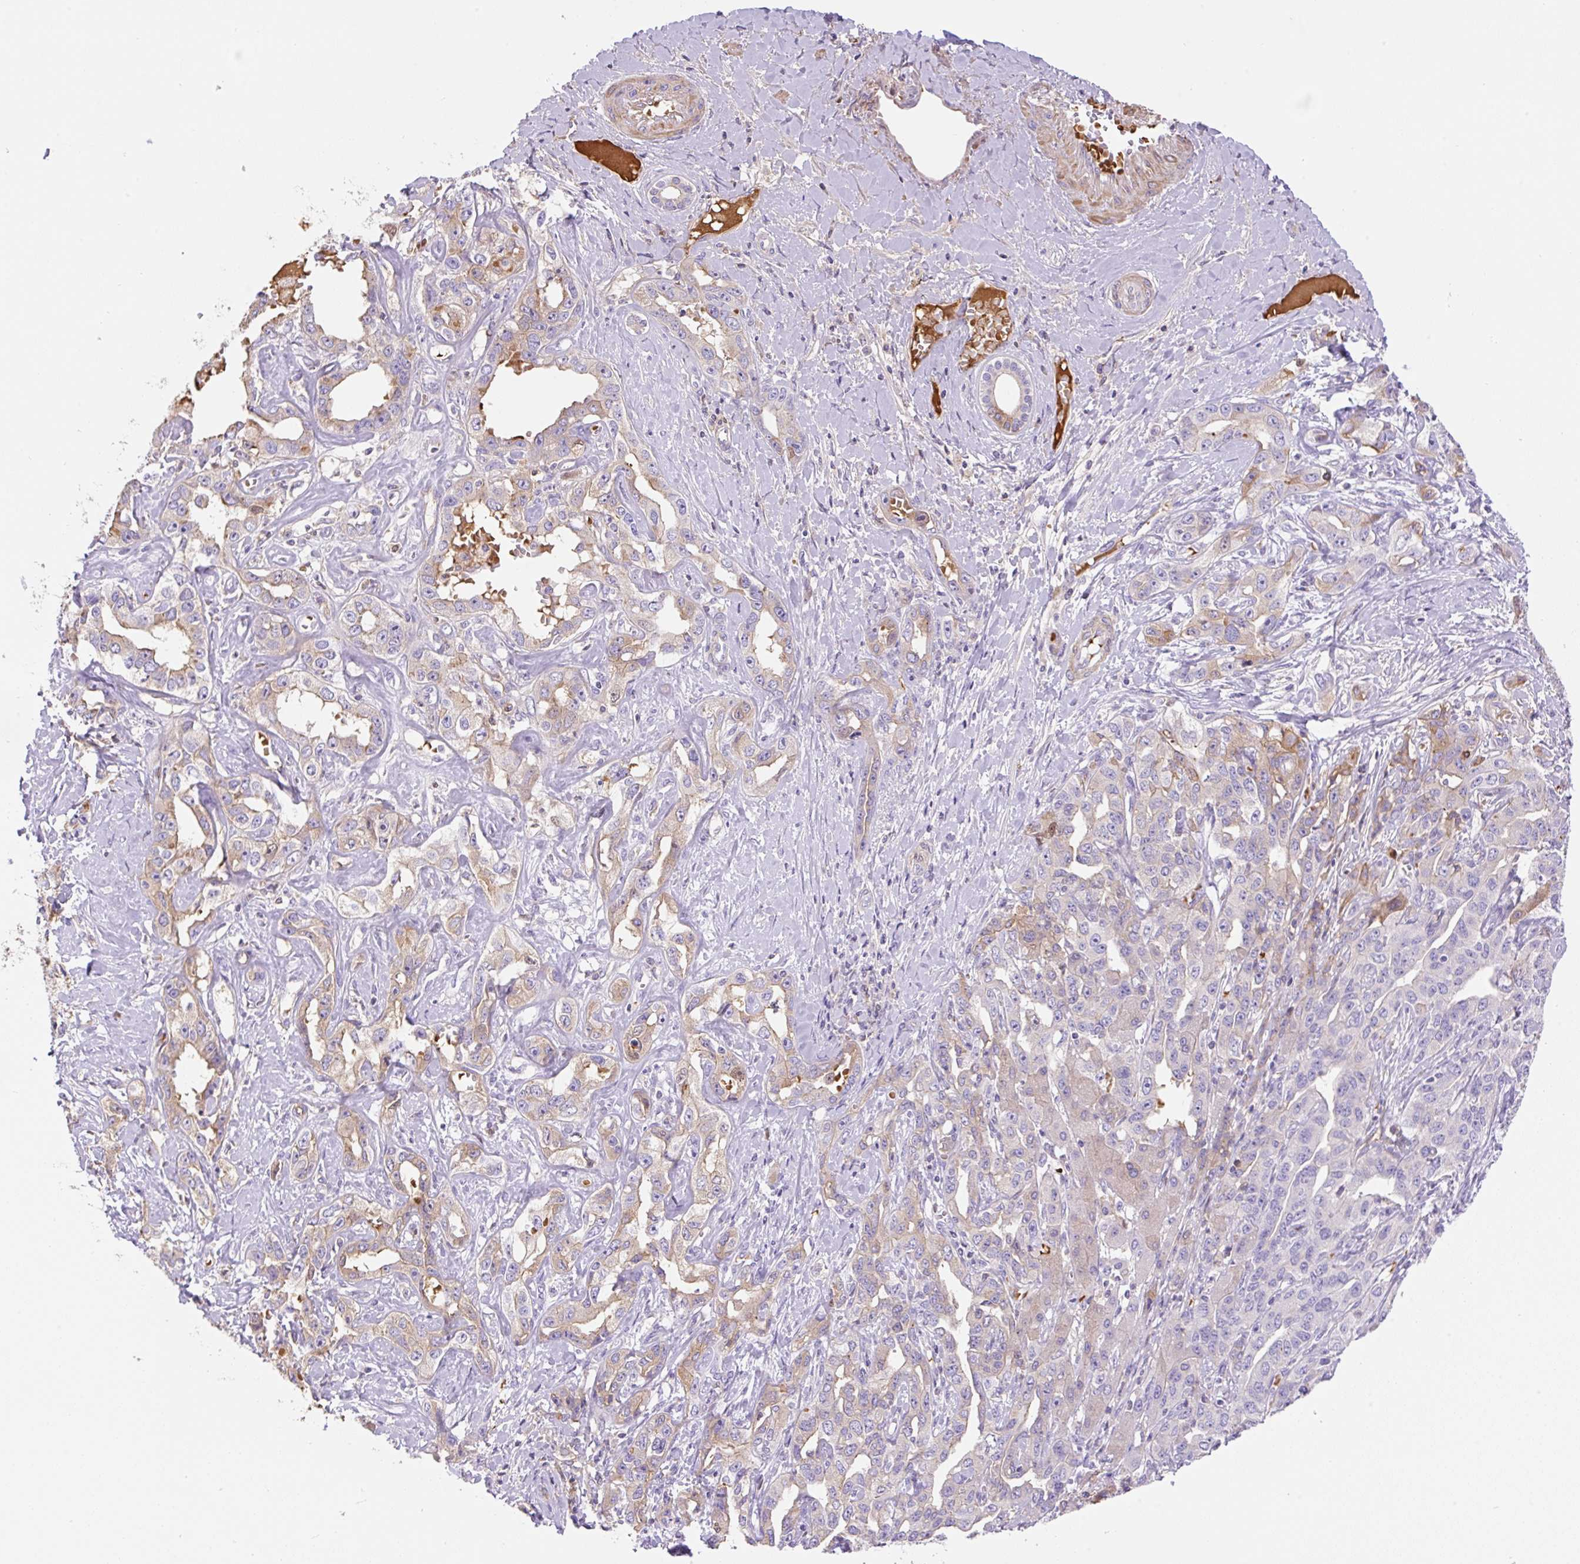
{"staining": {"intensity": "weak", "quantity": "25%-75%", "location": "cytoplasmic/membranous"}, "tissue": "liver cancer", "cell_type": "Tumor cells", "image_type": "cancer", "snomed": [{"axis": "morphology", "description": "Cholangiocarcinoma"}, {"axis": "topography", "description": "Liver"}], "caption": "Protein analysis of liver cancer (cholangiocarcinoma) tissue exhibits weak cytoplasmic/membranous expression in approximately 25%-75% of tumor cells. The staining is performed using DAB (3,3'-diaminobenzidine) brown chromogen to label protein expression. The nuclei are counter-stained blue using hematoxylin.", "gene": "TDRD15", "patient": {"sex": "male", "age": 59}}